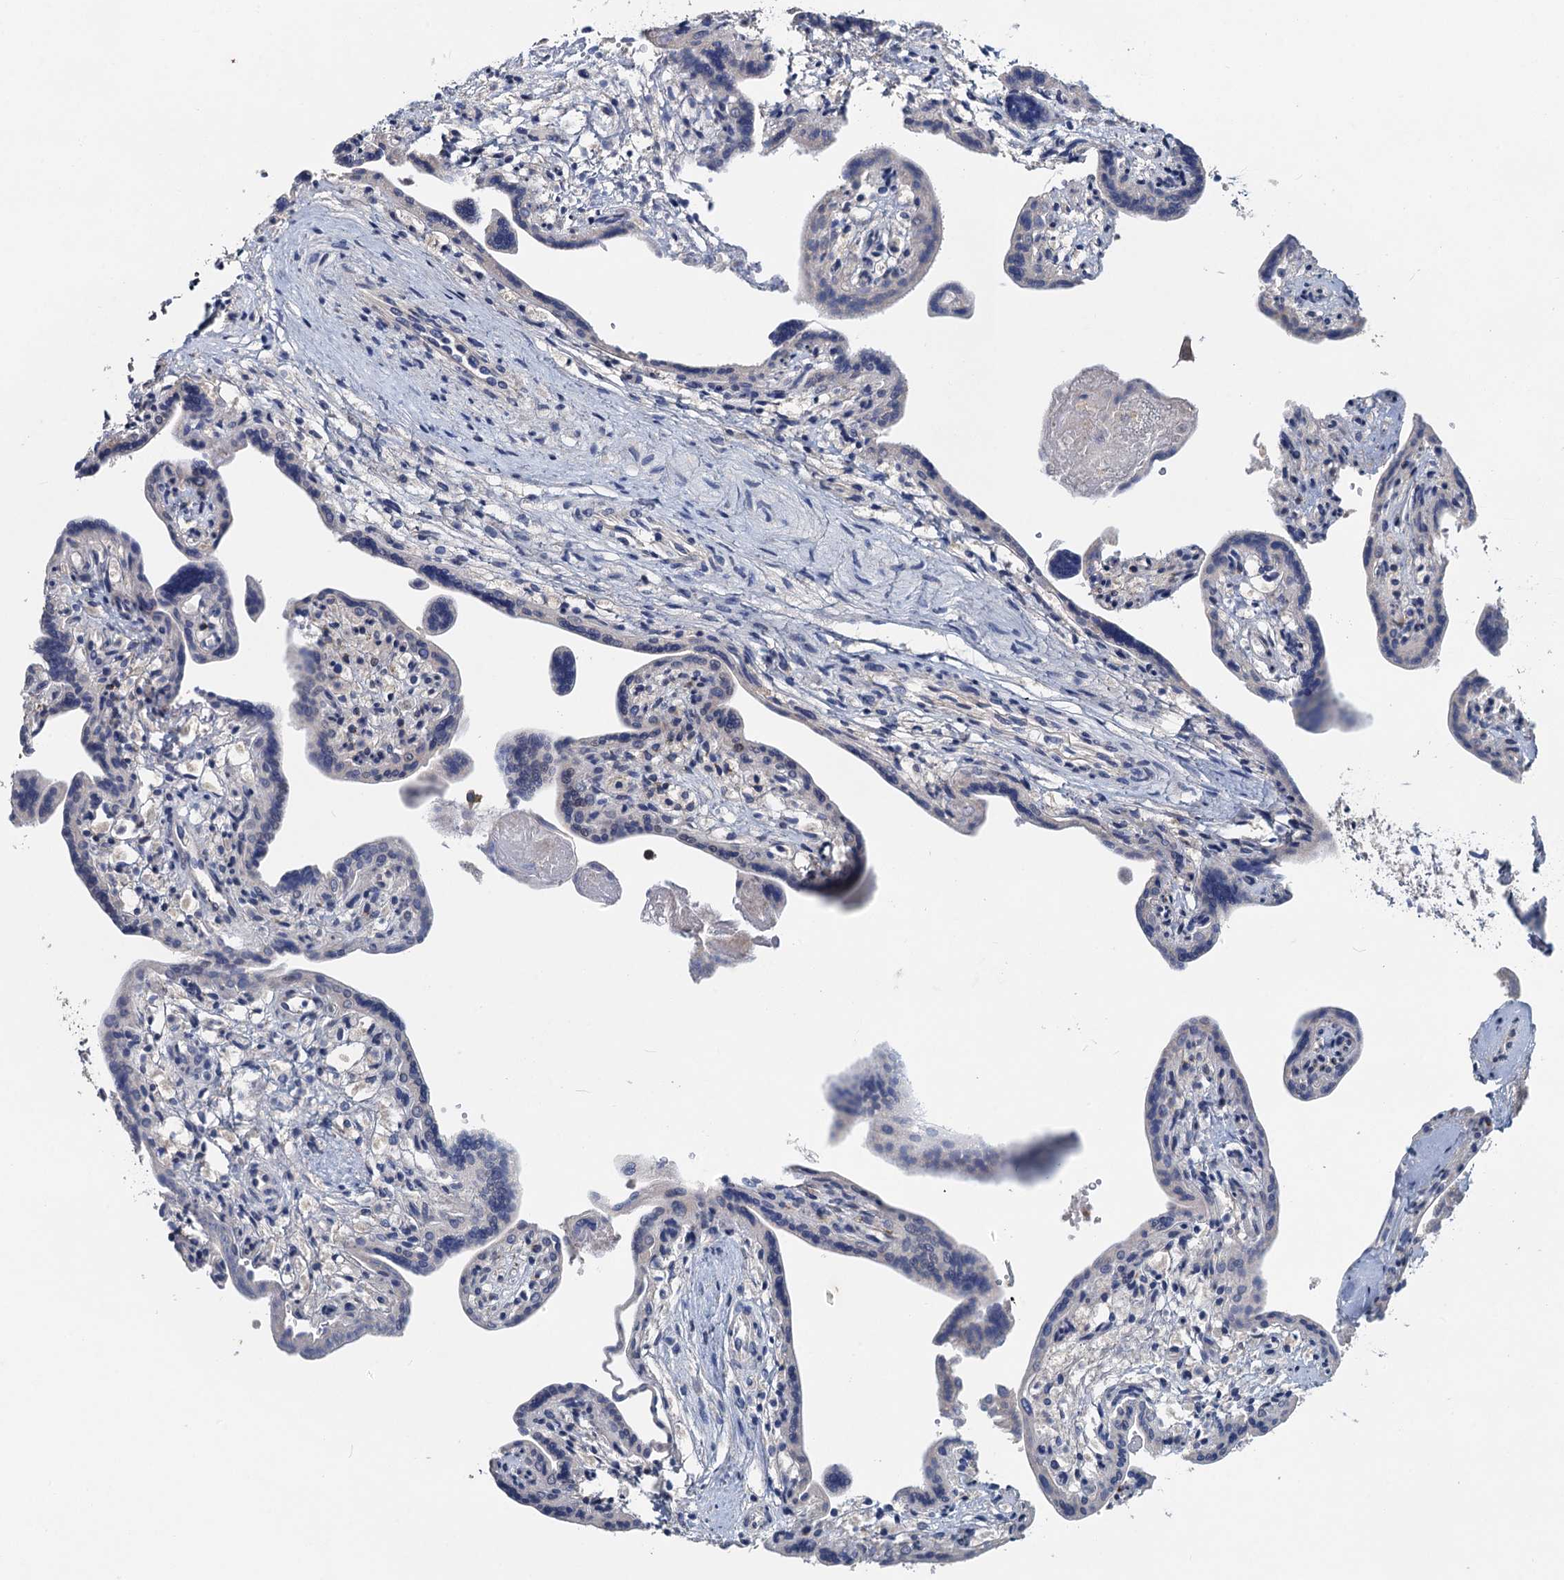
{"staining": {"intensity": "moderate", "quantity": "<25%", "location": "cytoplasmic/membranous"}, "tissue": "placenta", "cell_type": "Decidual cells", "image_type": "normal", "snomed": [{"axis": "morphology", "description": "Normal tissue, NOS"}, {"axis": "topography", "description": "Placenta"}], "caption": "Placenta stained with DAB immunohistochemistry (IHC) demonstrates low levels of moderate cytoplasmic/membranous positivity in about <25% of decidual cells.", "gene": "NBEA", "patient": {"sex": "female", "age": 37}}